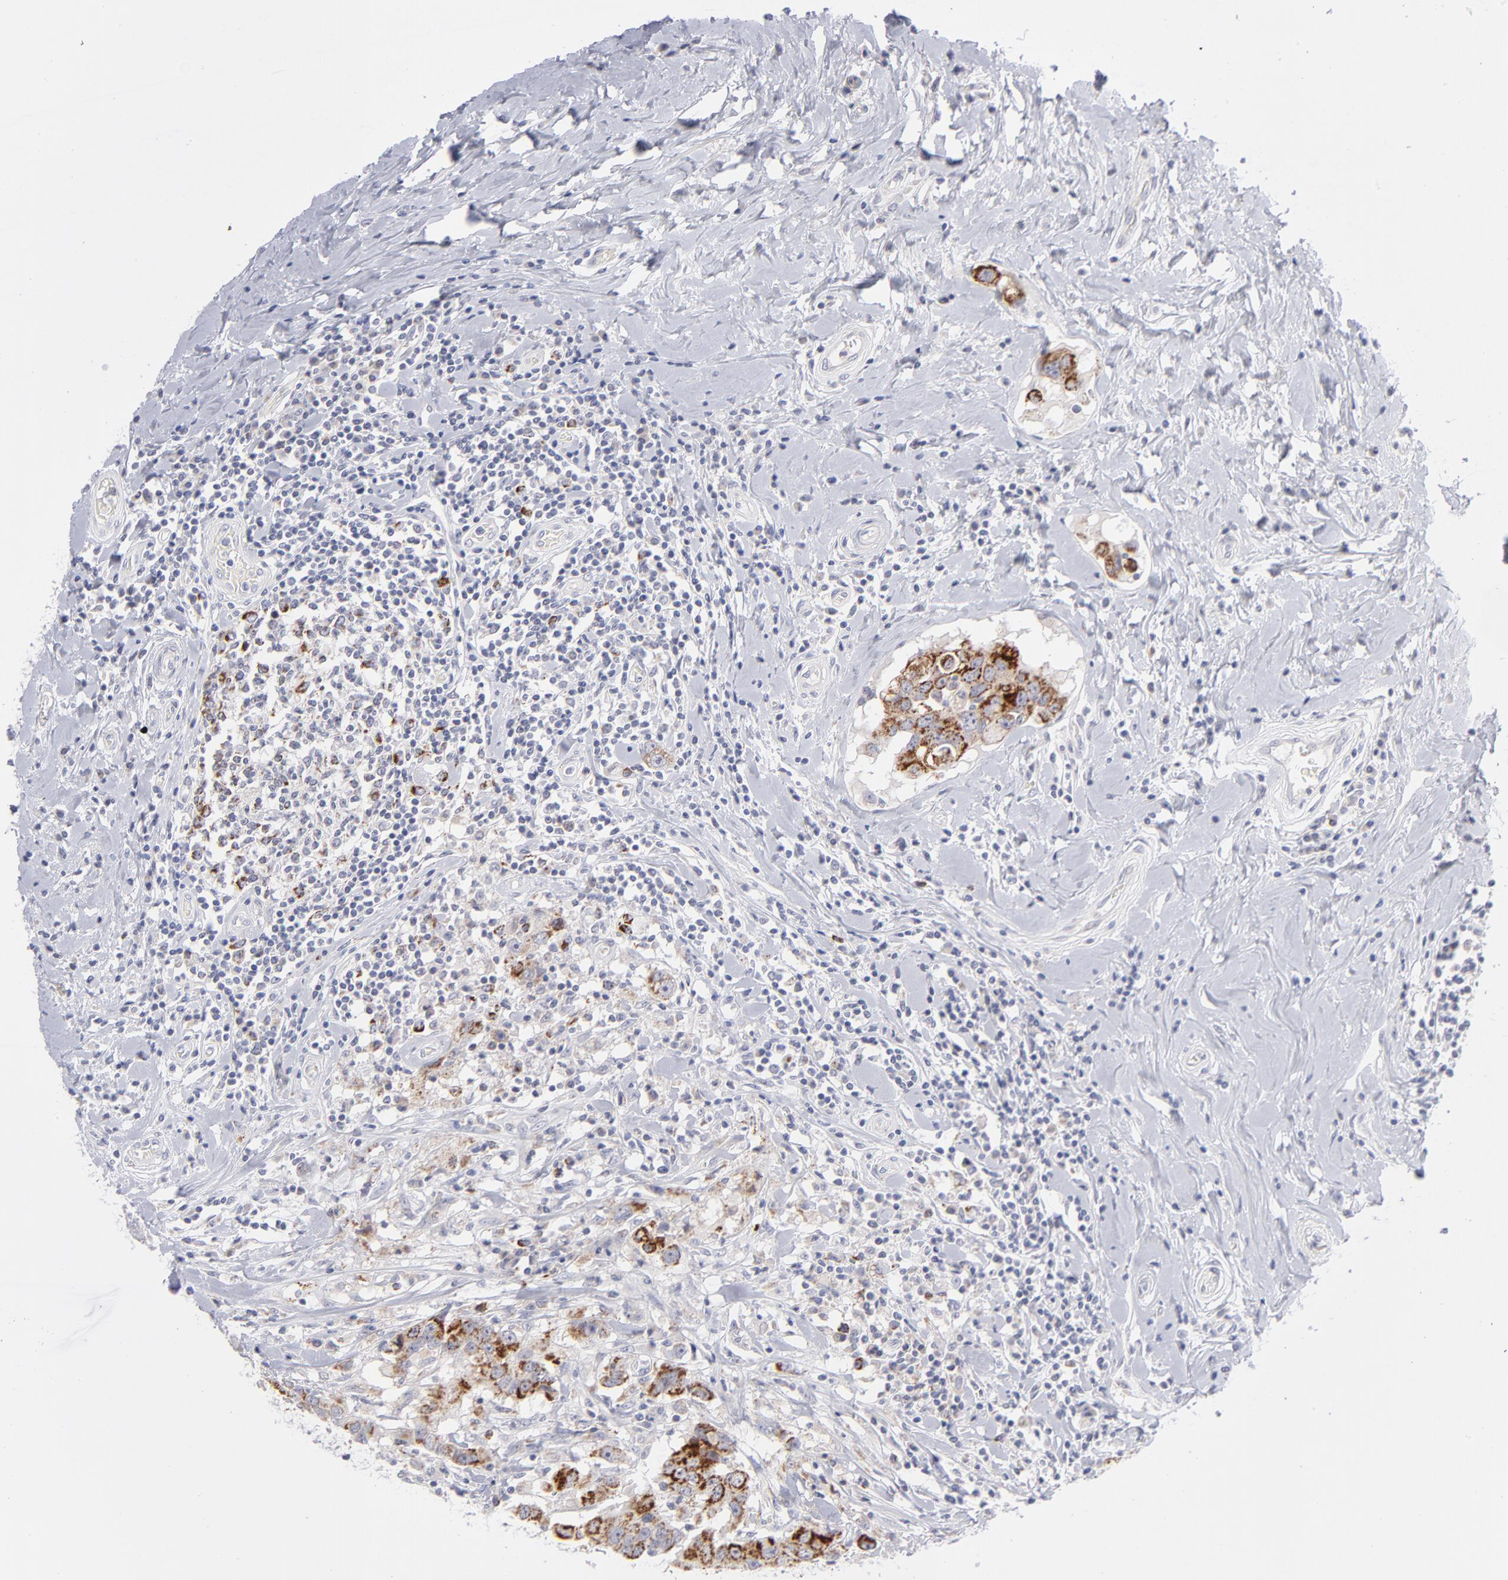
{"staining": {"intensity": "moderate", "quantity": ">75%", "location": "cytoplasmic/membranous"}, "tissue": "breast cancer", "cell_type": "Tumor cells", "image_type": "cancer", "snomed": [{"axis": "morphology", "description": "Duct carcinoma"}, {"axis": "topography", "description": "Breast"}], "caption": "Breast cancer (invasive ductal carcinoma) was stained to show a protein in brown. There is medium levels of moderate cytoplasmic/membranous expression in about >75% of tumor cells.", "gene": "MTHFD2", "patient": {"sex": "female", "age": 27}}